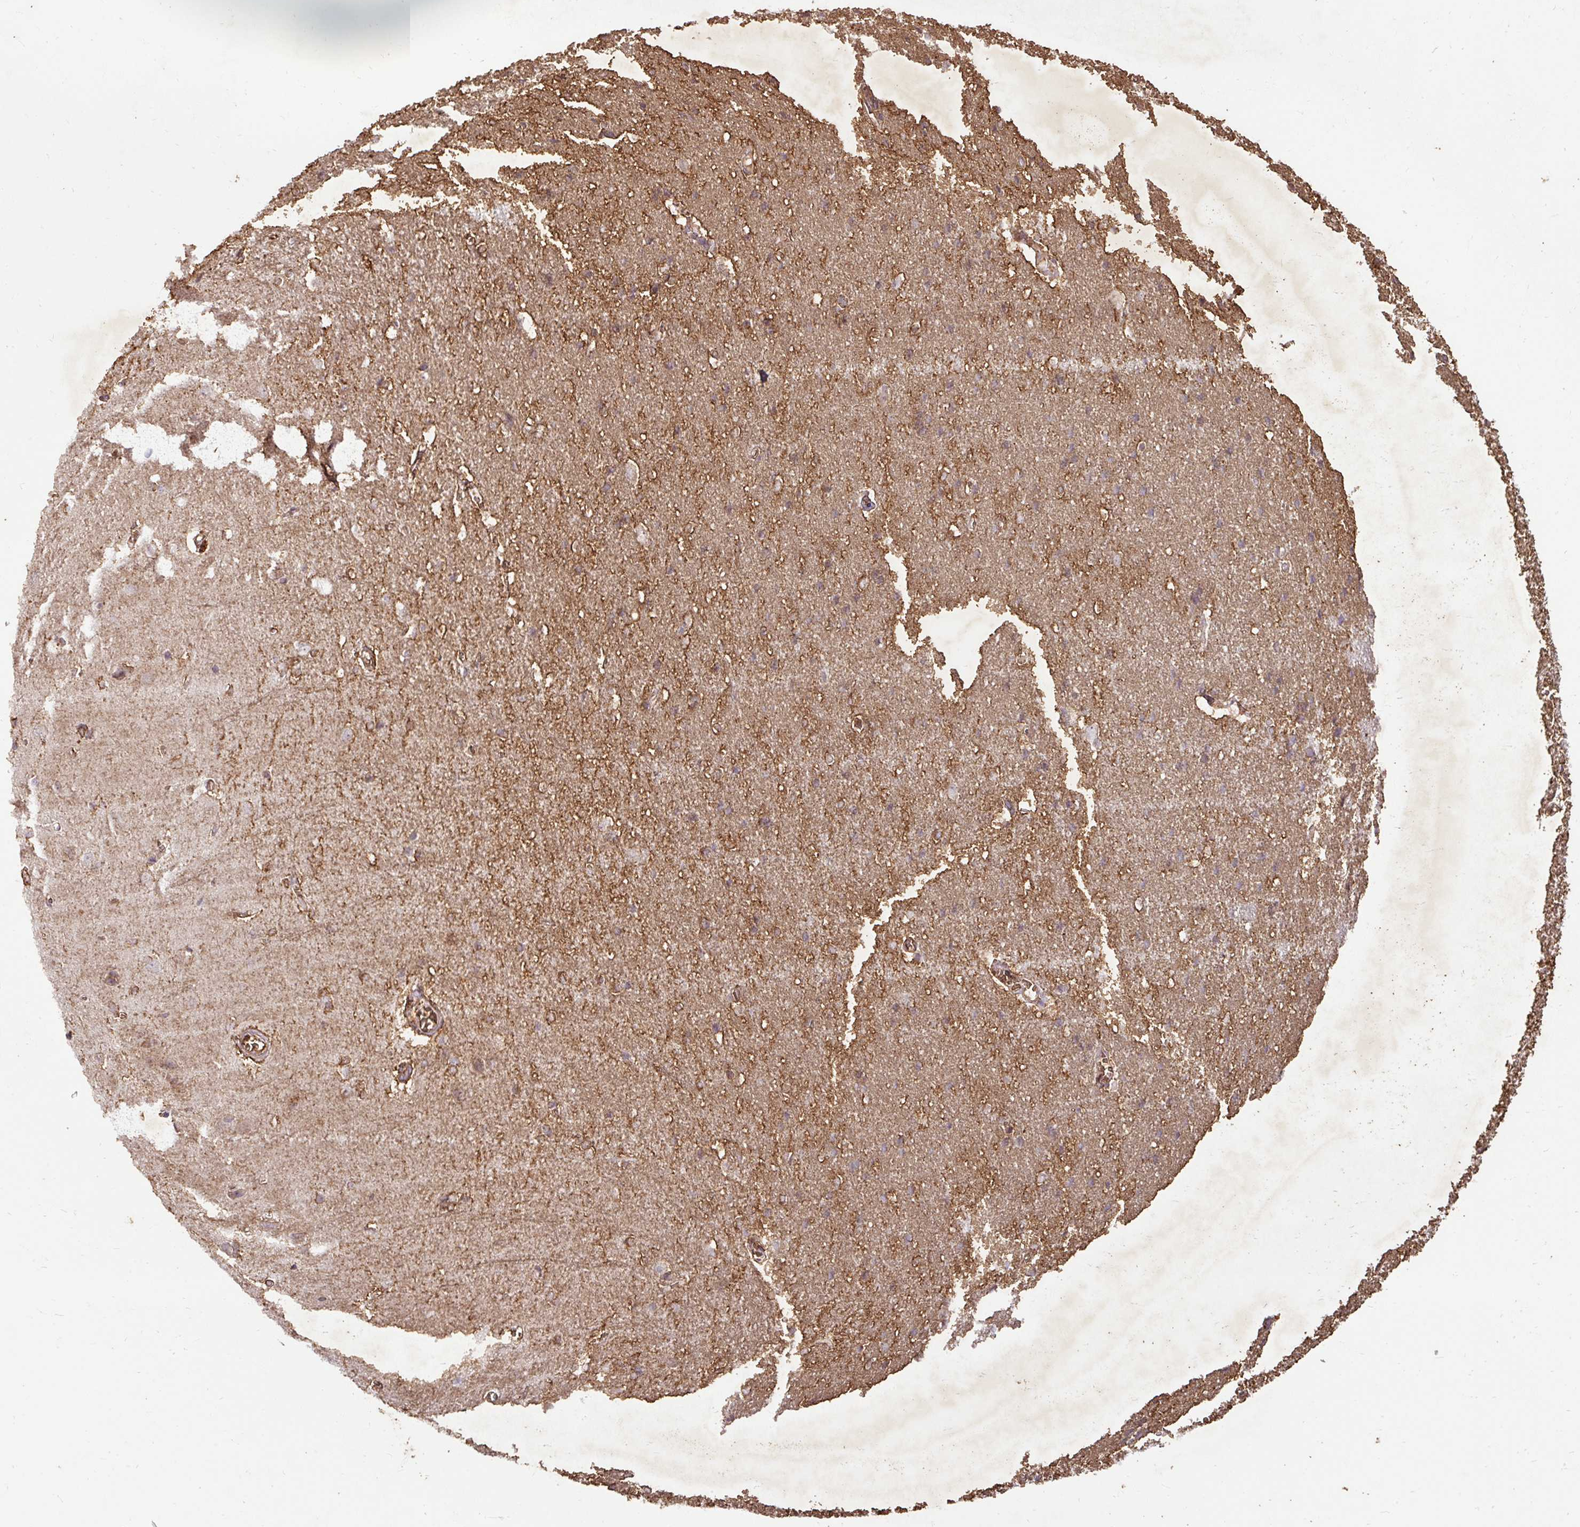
{"staining": {"intensity": "moderate", "quantity": "<25%", "location": "cytoplasmic/membranous"}, "tissue": "cerebral cortex", "cell_type": "Endothelial cells", "image_type": "normal", "snomed": [{"axis": "morphology", "description": "Normal tissue, NOS"}, {"axis": "topography", "description": "Cerebral cortex"}], "caption": "Endothelial cells display moderate cytoplasmic/membranous positivity in about <25% of cells in unremarkable cerebral cortex. (Stains: DAB in brown, nuclei in blue, Microscopy: brightfield microscopy at high magnification).", "gene": "LRTM2", "patient": {"sex": "male", "age": 37}}